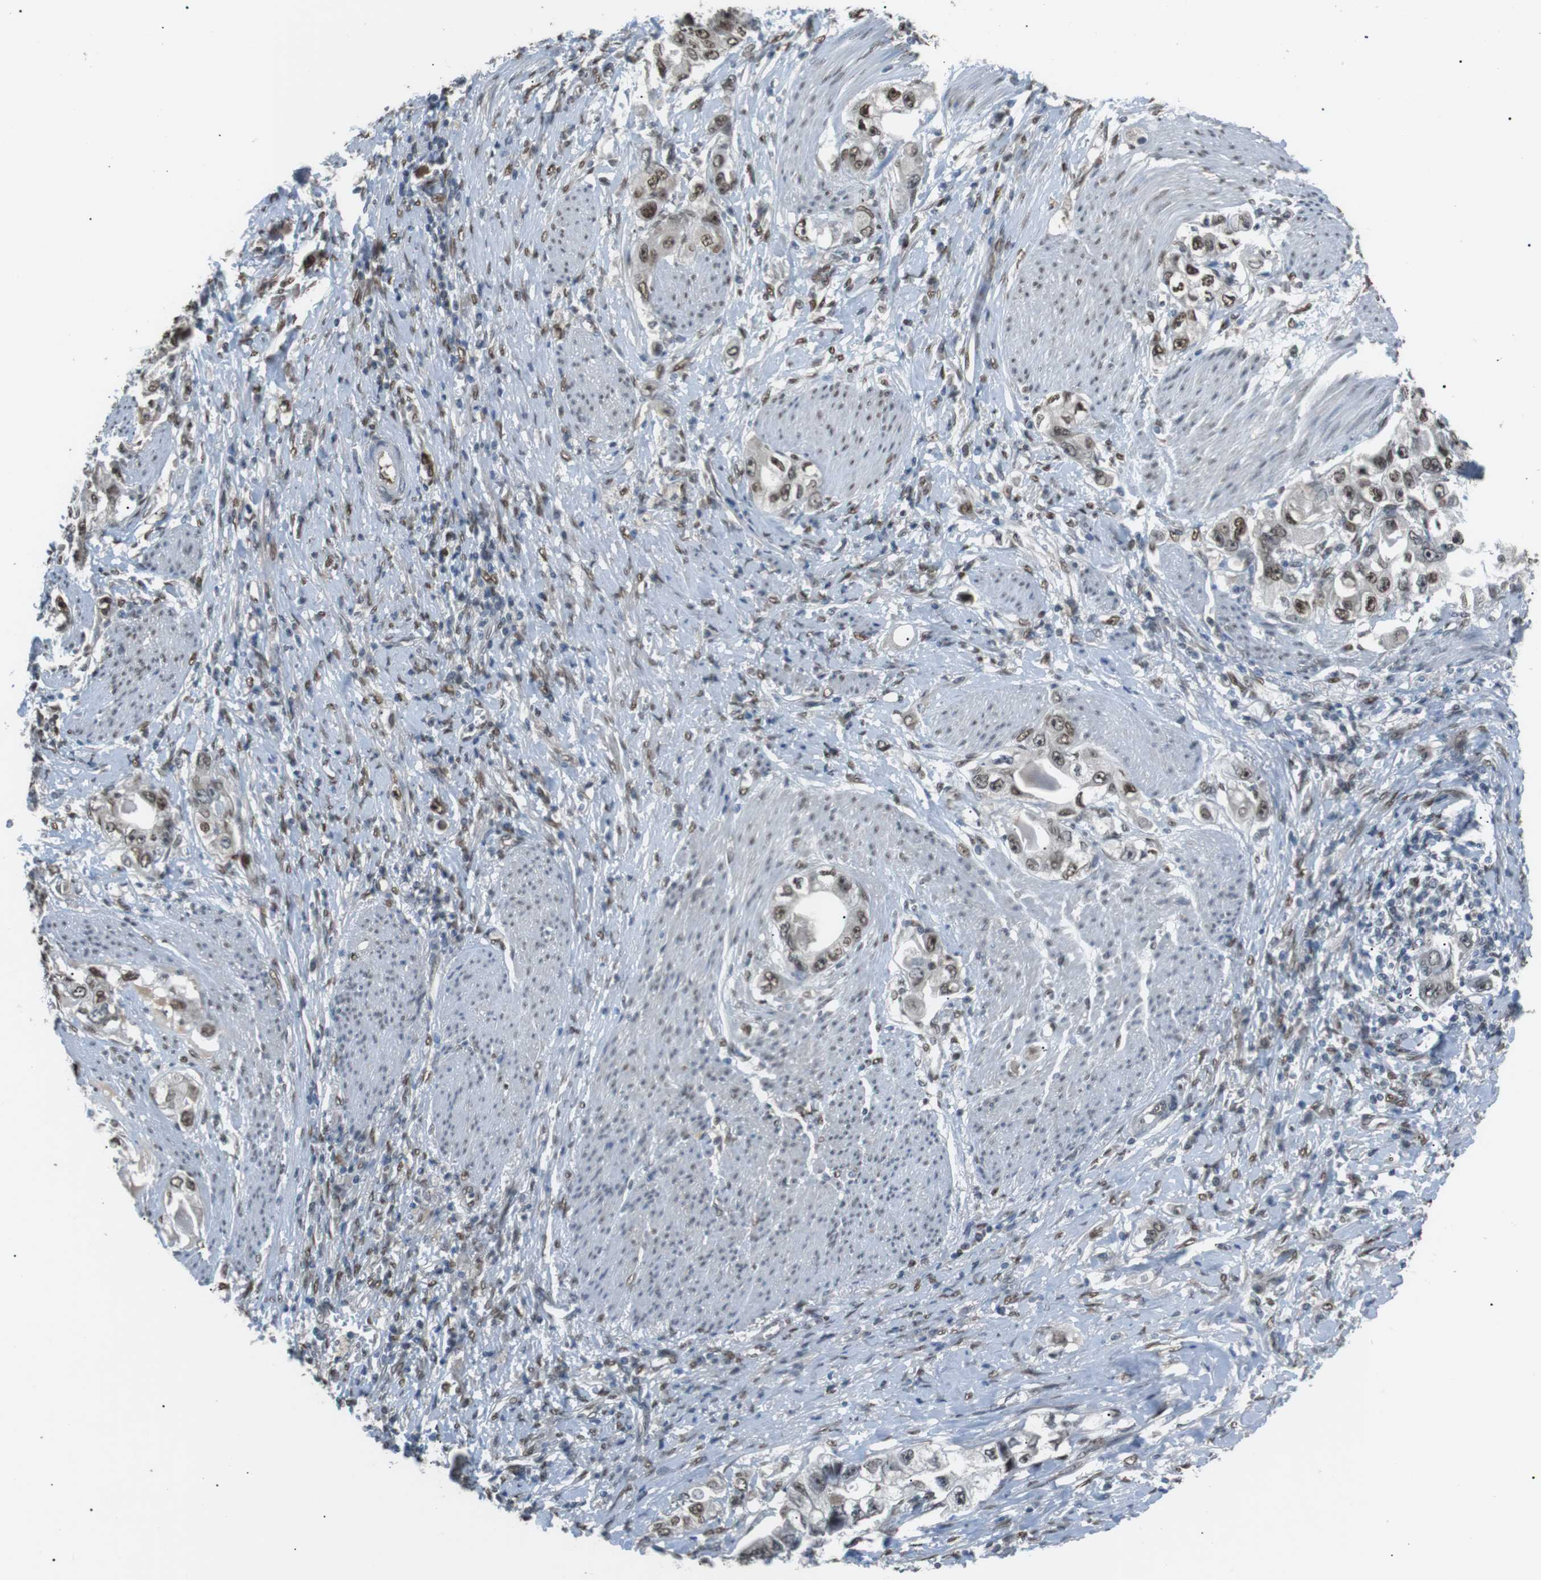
{"staining": {"intensity": "strong", "quantity": ">75%", "location": "nuclear"}, "tissue": "stomach cancer", "cell_type": "Tumor cells", "image_type": "cancer", "snomed": [{"axis": "morphology", "description": "Adenocarcinoma, NOS"}, {"axis": "topography", "description": "Stomach, lower"}], "caption": "Strong nuclear protein expression is seen in approximately >75% of tumor cells in stomach adenocarcinoma.", "gene": "SRPK2", "patient": {"sex": "female", "age": 93}}